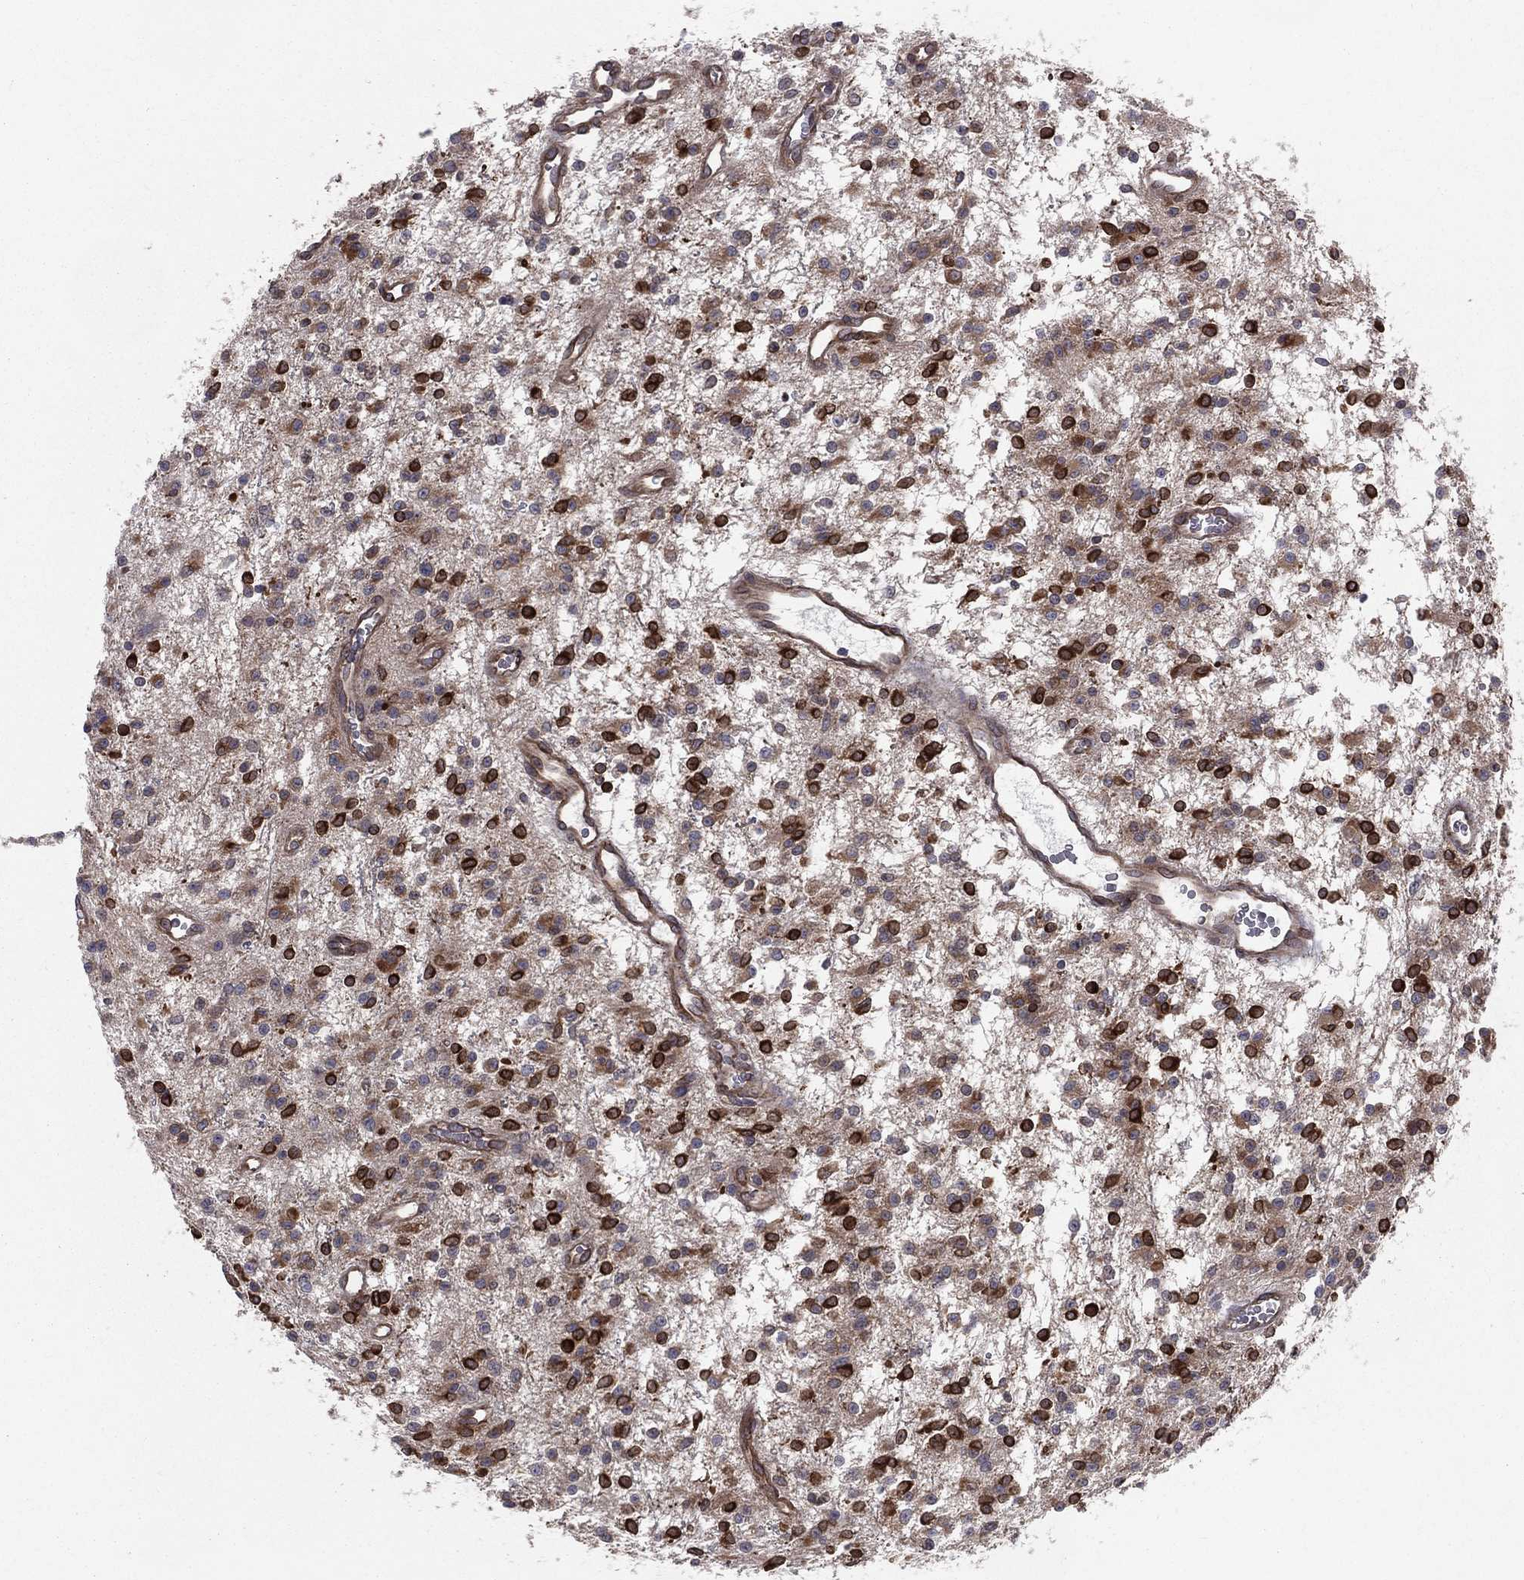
{"staining": {"intensity": "strong", "quantity": "25%-75%", "location": "cytoplasmic/membranous"}, "tissue": "glioma", "cell_type": "Tumor cells", "image_type": "cancer", "snomed": [{"axis": "morphology", "description": "Glioma, malignant, Low grade"}, {"axis": "topography", "description": "Brain"}], "caption": "IHC of human glioma demonstrates high levels of strong cytoplasmic/membranous expression in about 25%-75% of tumor cells.", "gene": "PGRMC1", "patient": {"sex": "female", "age": 45}}